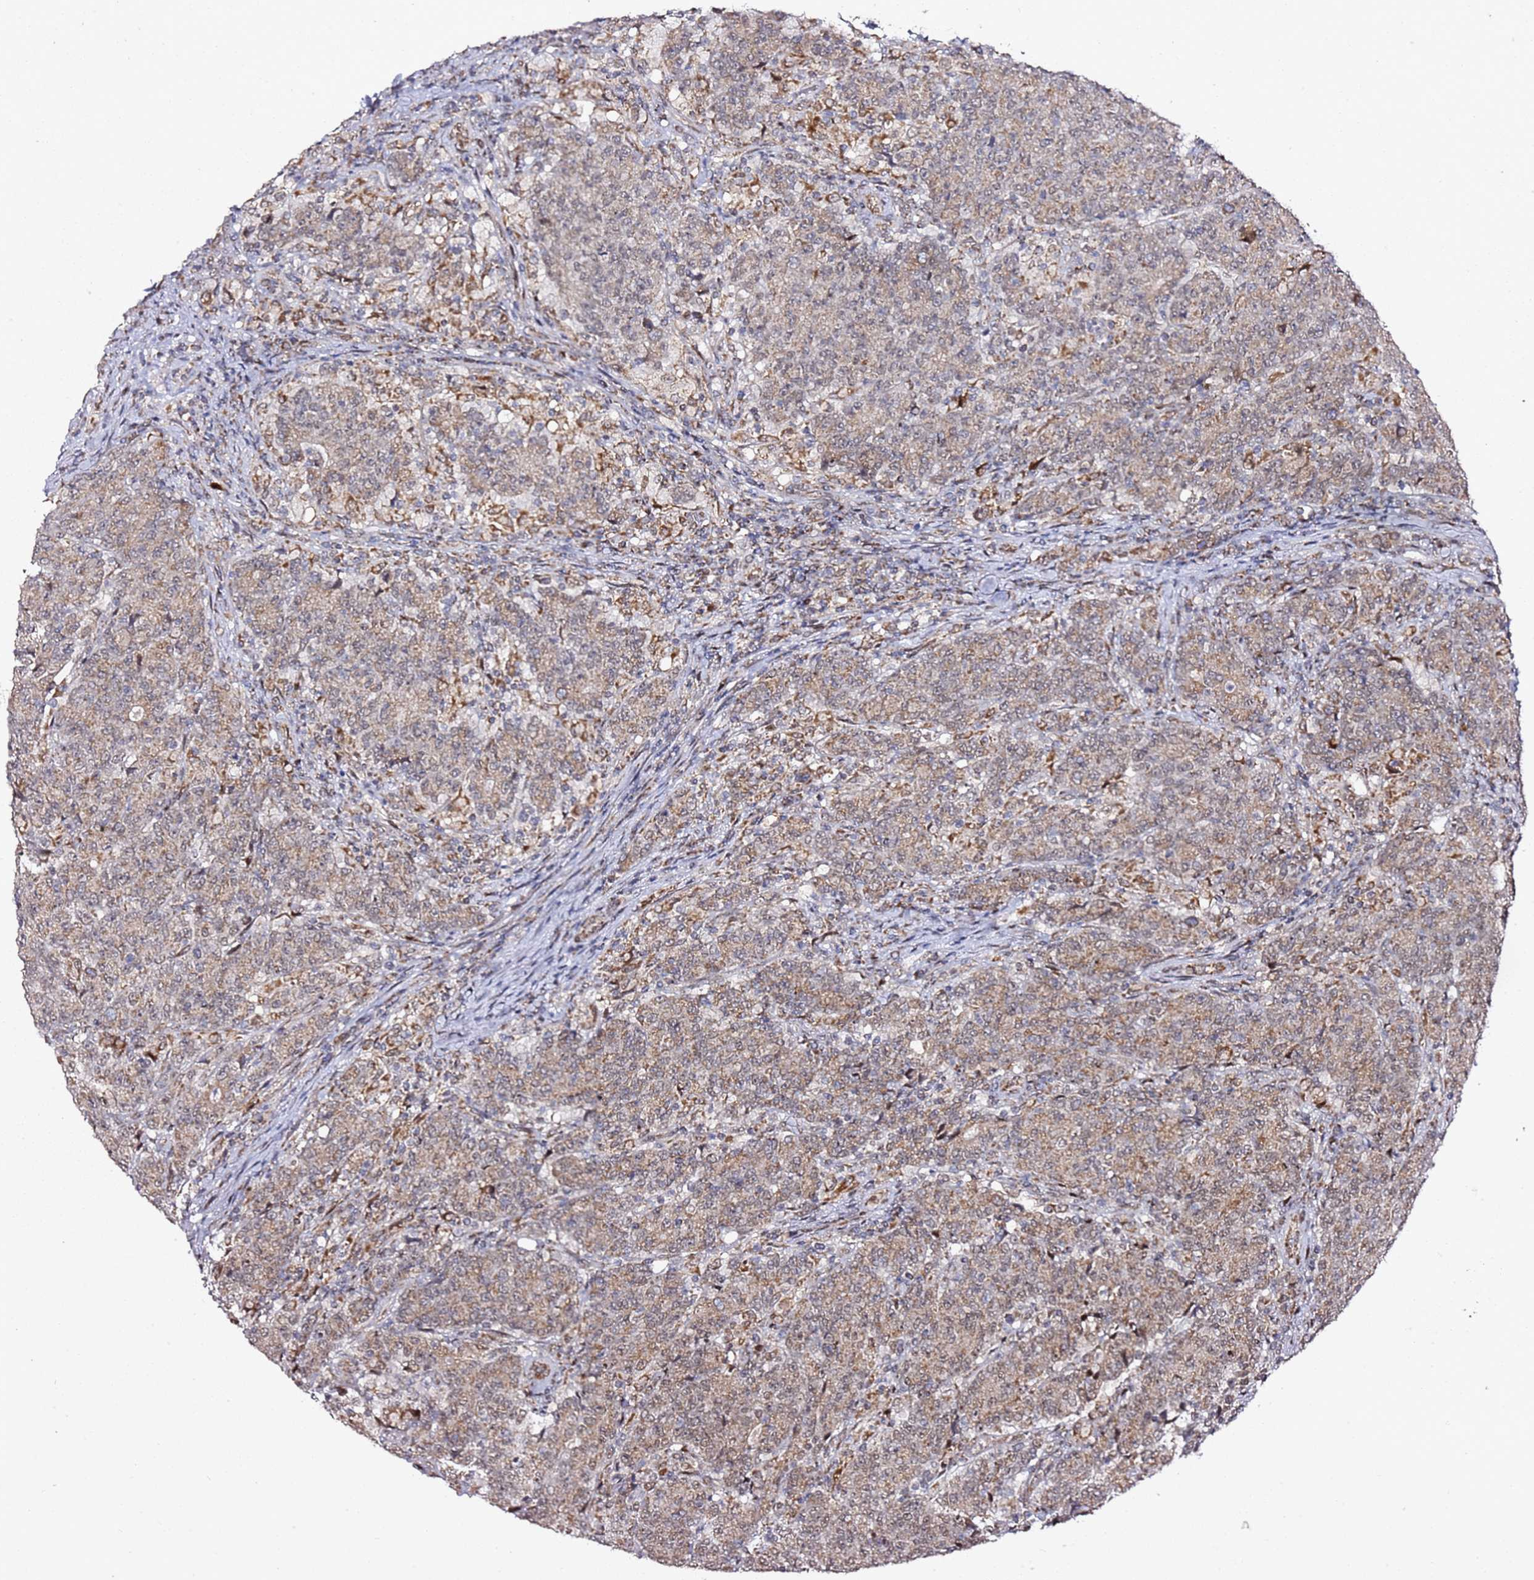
{"staining": {"intensity": "moderate", "quantity": ">75%", "location": "cytoplasmic/membranous,nuclear"}, "tissue": "colorectal cancer", "cell_type": "Tumor cells", "image_type": "cancer", "snomed": [{"axis": "morphology", "description": "Adenocarcinoma, NOS"}, {"axis": "topography", "description": "Colon"}], "caption": "The histopathology image exhibits immunohistochemical staining of adenocarcinoma (colorectal). There is moderate cytoplasmic/membranous and nuclear staining is appreciated in about >75% of tumor cells. (brown staining indicates protein expression, while blue staining denotes nuclei).", "gene": "TP53AIP1", "patient": {"sex": "female", "age": 75}}